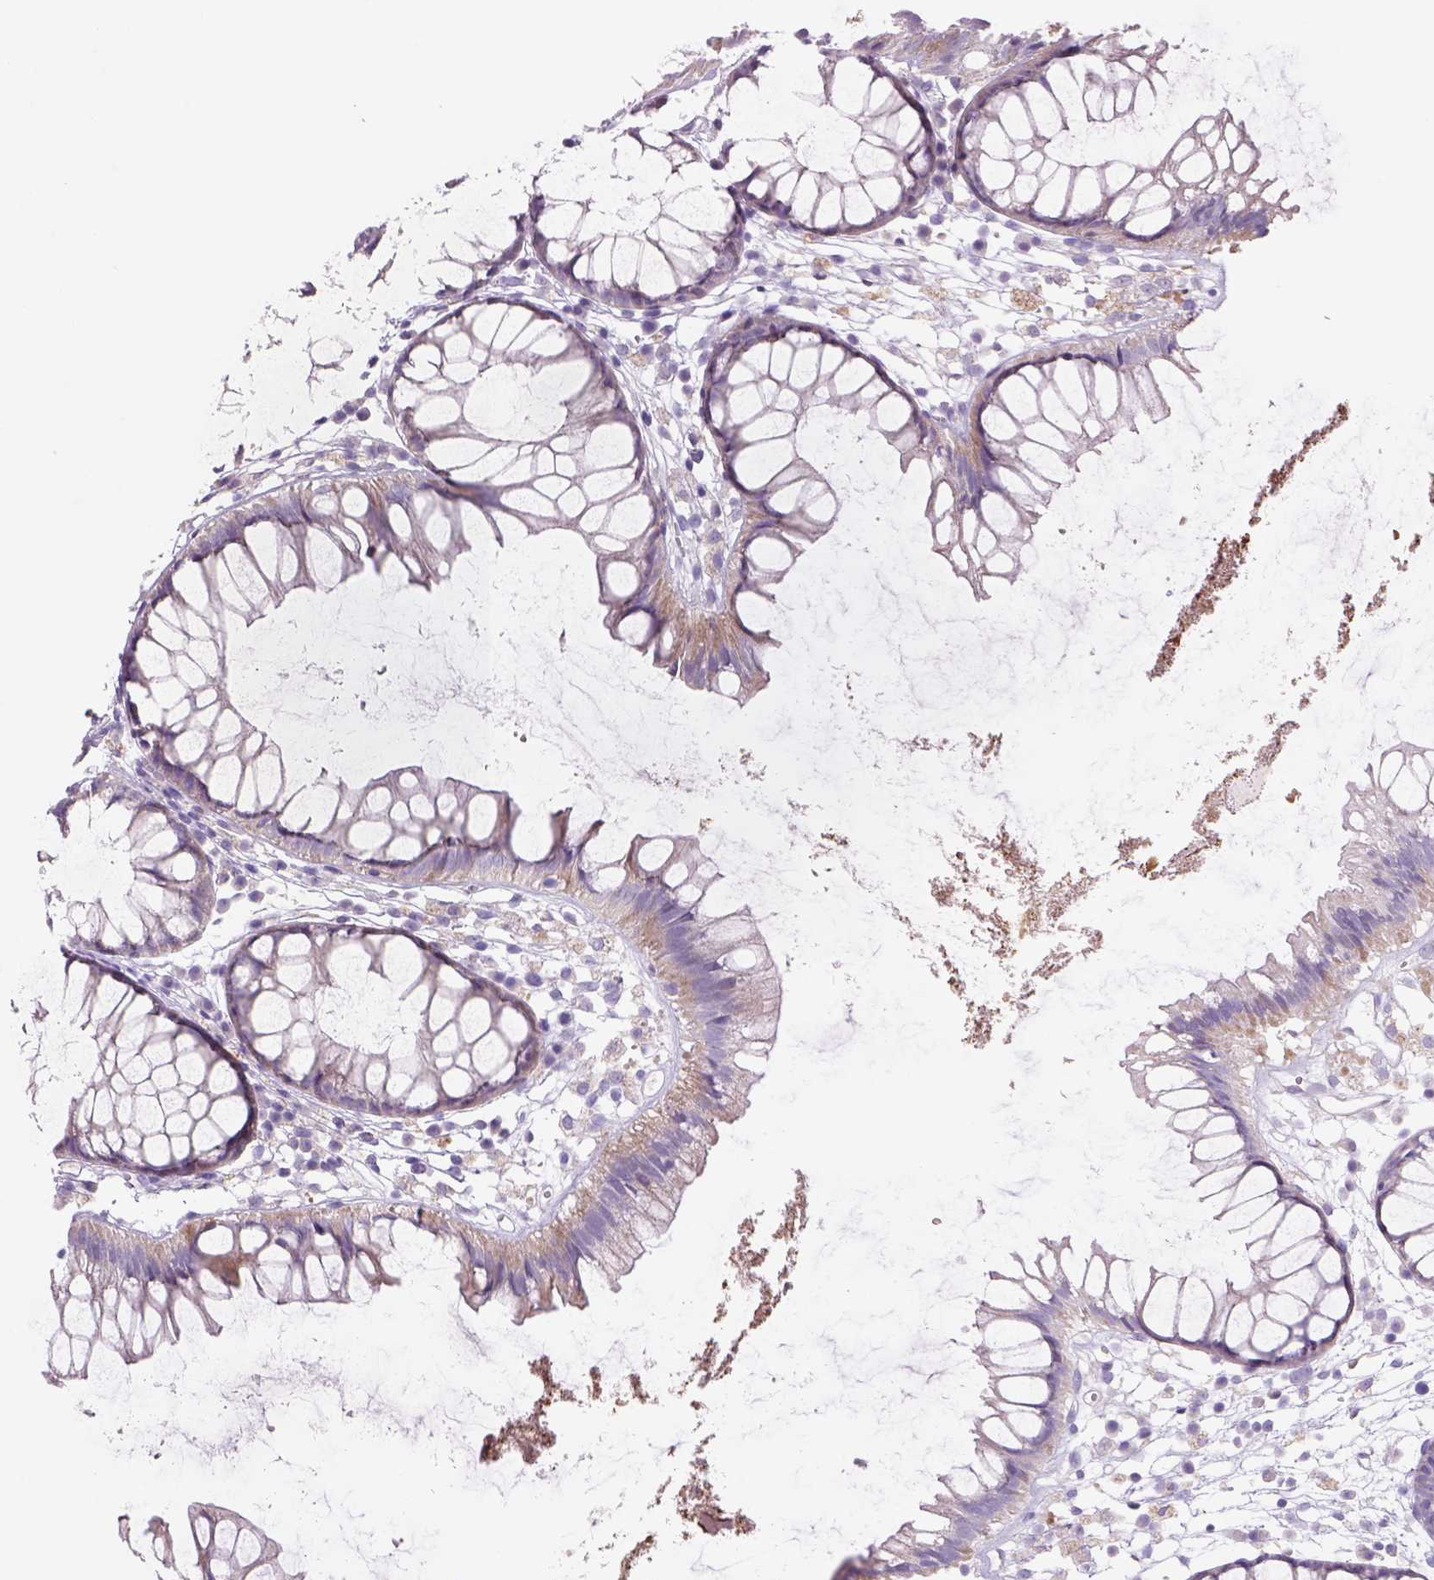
{"staining": {"intensity": "negative", "quantity": "none", "location": "none"}, "tissue": "colon", "cell_type": "Endothelial cells", "image_type": "normal", "snomed": [{"axis": "morphology", "description": "Normal tissue, NOS"}, {"axis": "morphology", "description": "Adenocarcinoma, NOS"}, {"axis": "topography", "description": "Colon"}], "caption": "The IHC histopathology image has no significant expression in endothelial cells of colon.", "gene": "ADGRV1", "patient": {"sex": "male", "age": 65}}